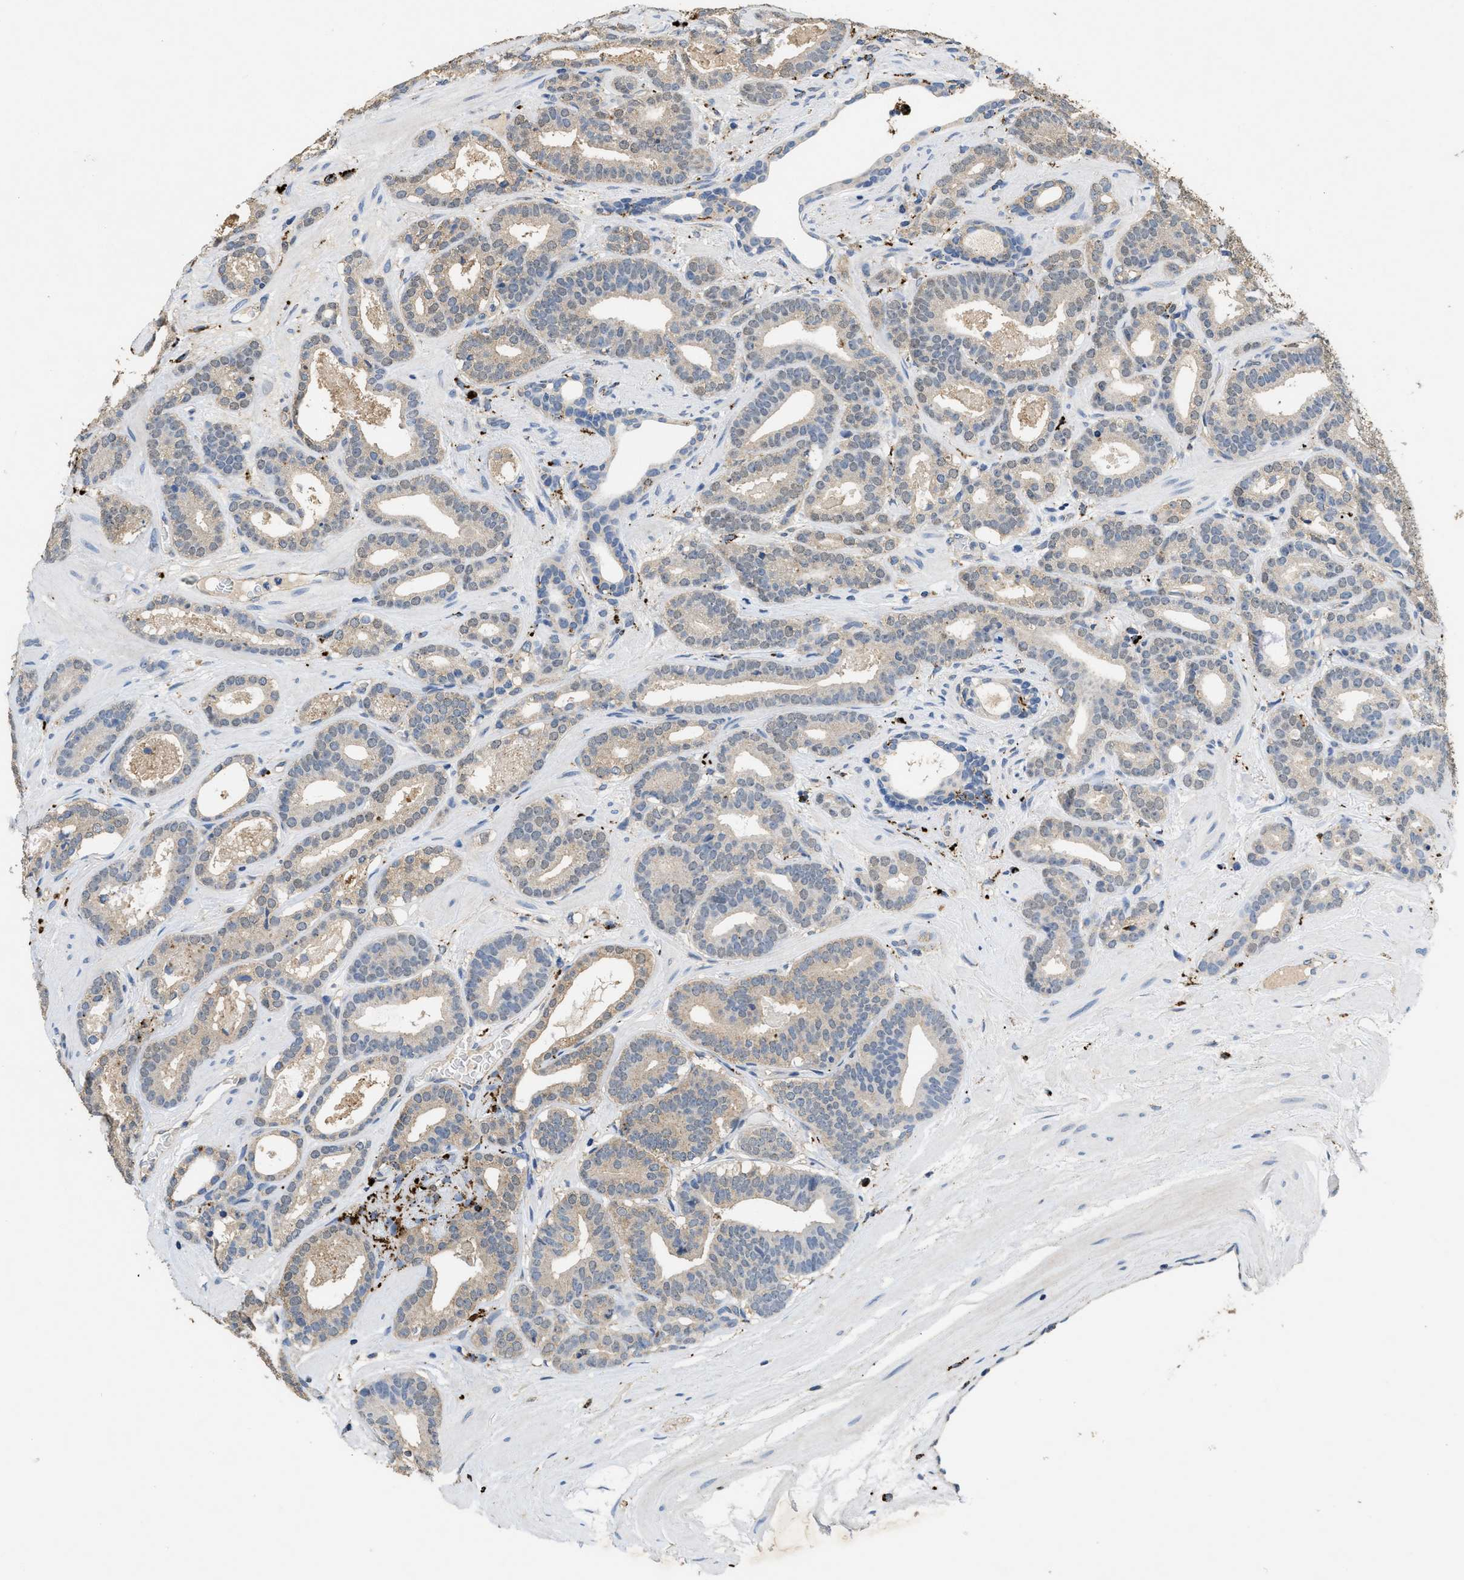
{"staining": {"intensity": "weak", "quantity": ">75%", "location": "cytoplasmic/membranous"}, "tissue": "prostate cancer", "cell_type": "Tumor cells", "image_type": "cancer", "snomed": [{"axis": "morphology", "description": "Adenocarcinoma, High grade"}, {"axis": "topography", "description": "Prostate"}], "caption": "High-magnification brightfield microscopy of prostate cancer stained with DAB (brown) and counterstained with hematoxylin (blue). tumor cells exhibit weak cytoplasmic/membranous positivity is appreciated in about>75% of cells.", "gene": "BMPR2", "patient": {"sex": "male", "age": 60}}